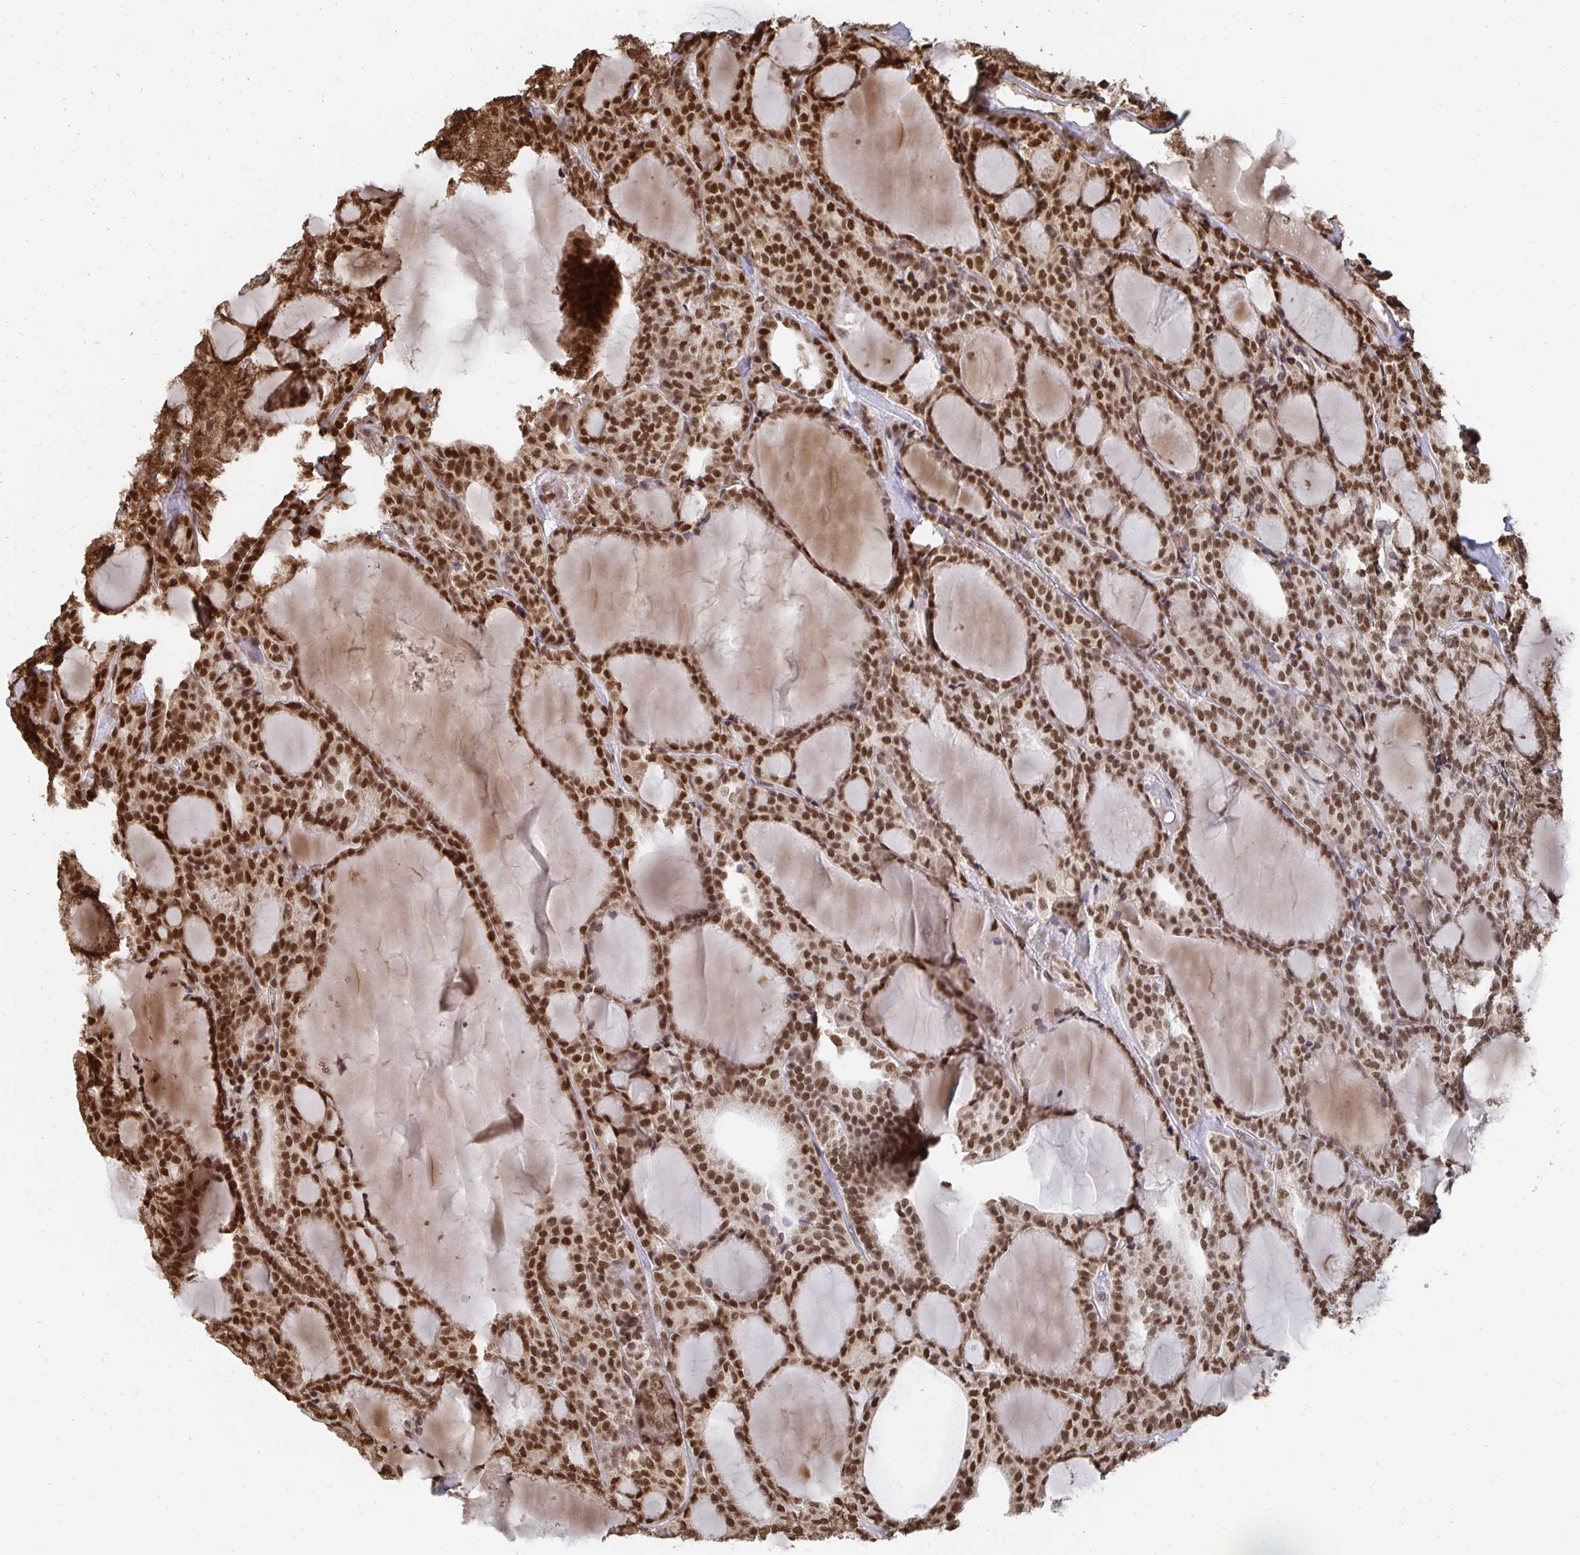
{"staining": {"intensity": "strong", "quantity": ">75%", "location": "nuclear"}, "tissue": "thyroid cancer", "cell_type": "Tumor cells", "image_type": "cancer", "snomed": [{"axis": "morphology", "description": "Follicular adenoma carcinoma, NOS"}, {"axis": "topography", "description": "Thyroid gland"}], "caption": "This image demonstrates immunohistochemistry staining of thyroid follicular adenoma carcinoma, with high strong nuclear expression in about >75% of tumor cells.", "gene": "GTF3C6", "patient": {"sex": "male", "age": 74}}